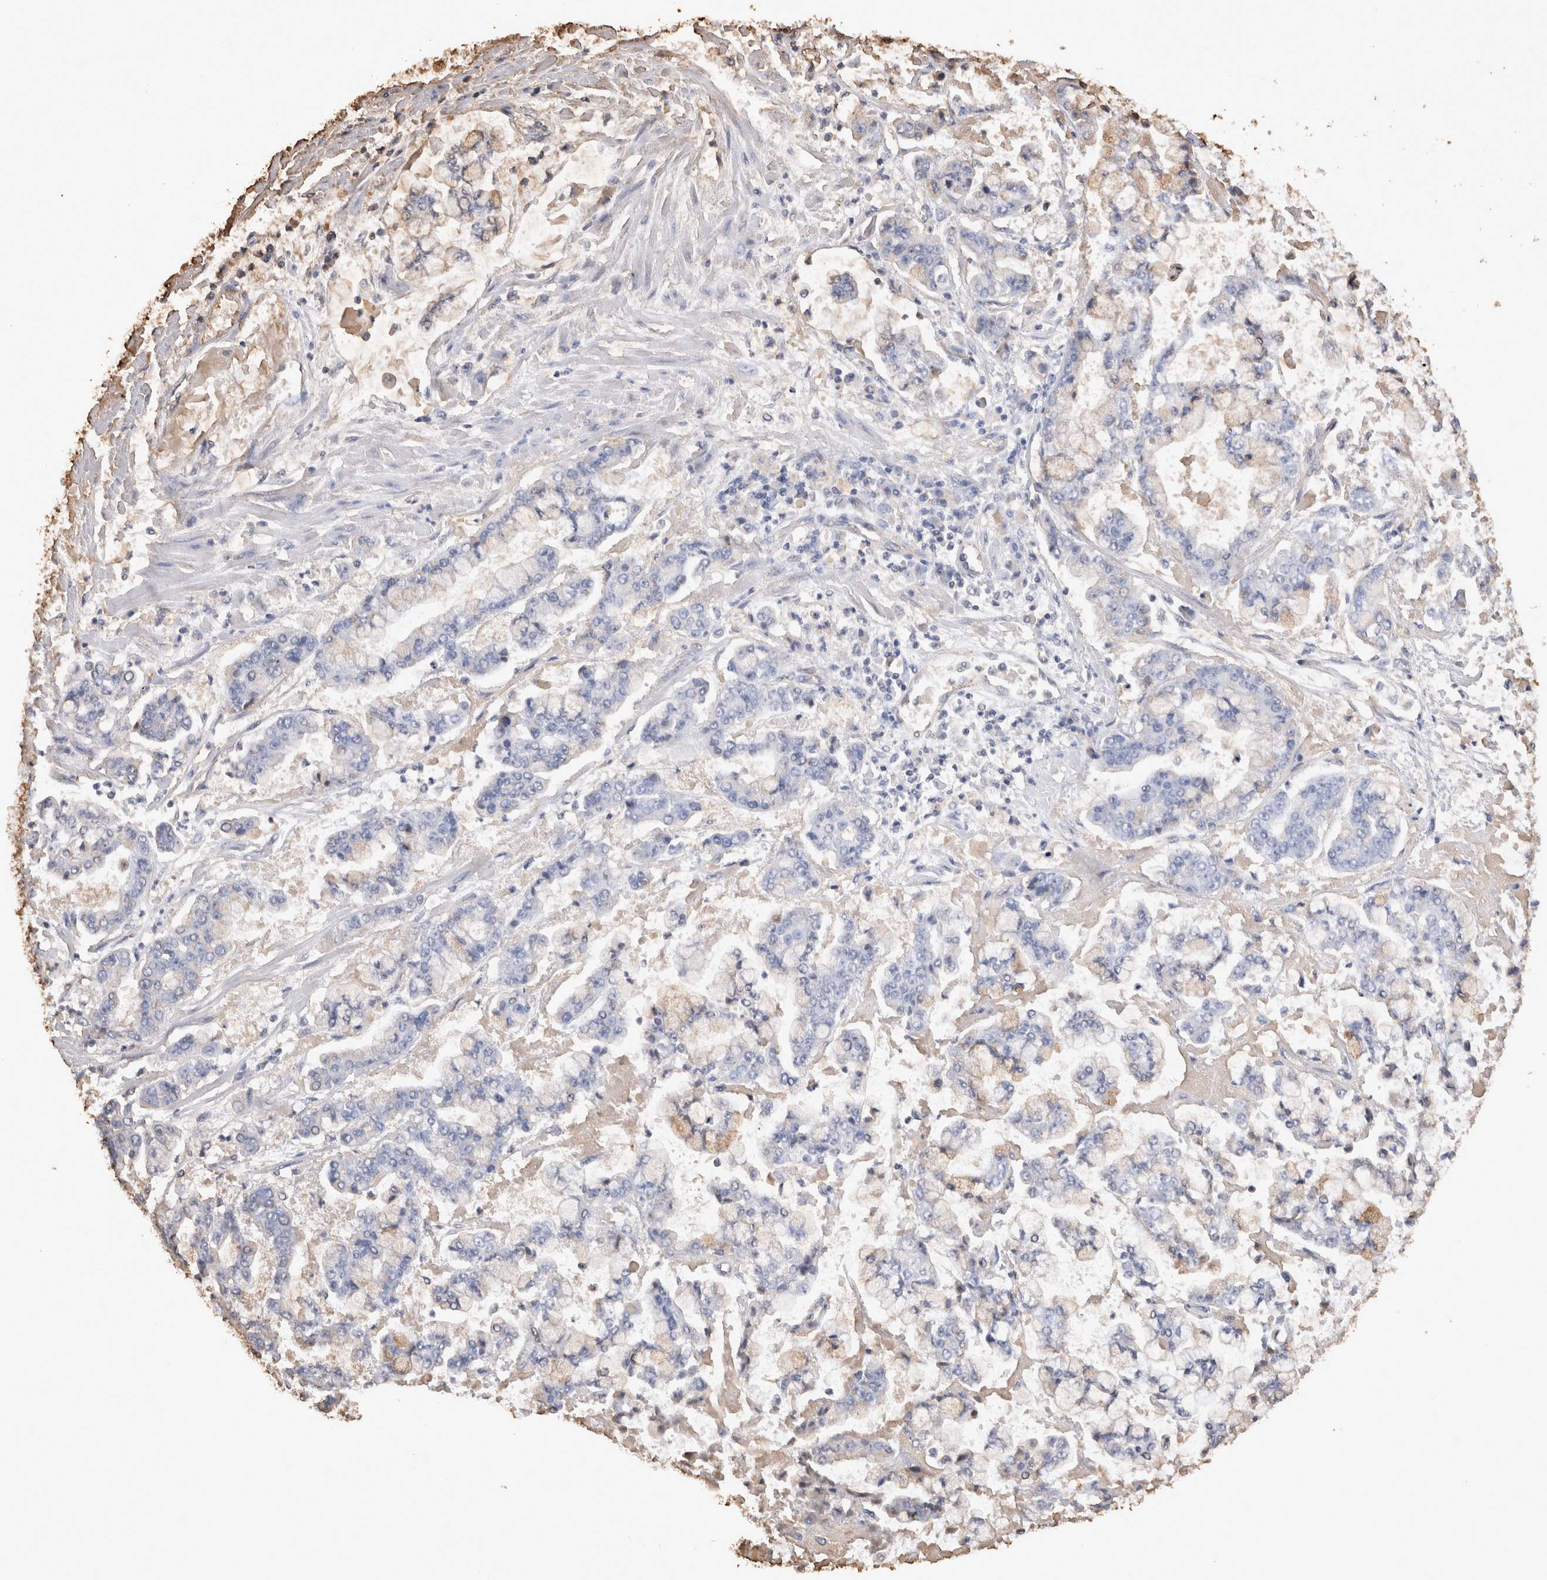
{"staining": {"intensity": "negative", "quantity": "none", "location": "none"}, "tissue": "stomach cancer", "cell_type": "Tumor cells", "image_type": "cancer", "snomed": [{"axis": "morphology", "description": "Adenocarcinoma, NOS"}, {"axis": "topography", "description": "Stomach"}], "caption": "IHC image of human adenocarcinoma (stomach) stained for a protein (brown), which reveals no expression in tumor cells.", "gene": "IL17RC", "patient": {"sex": "male", "age": 76}}